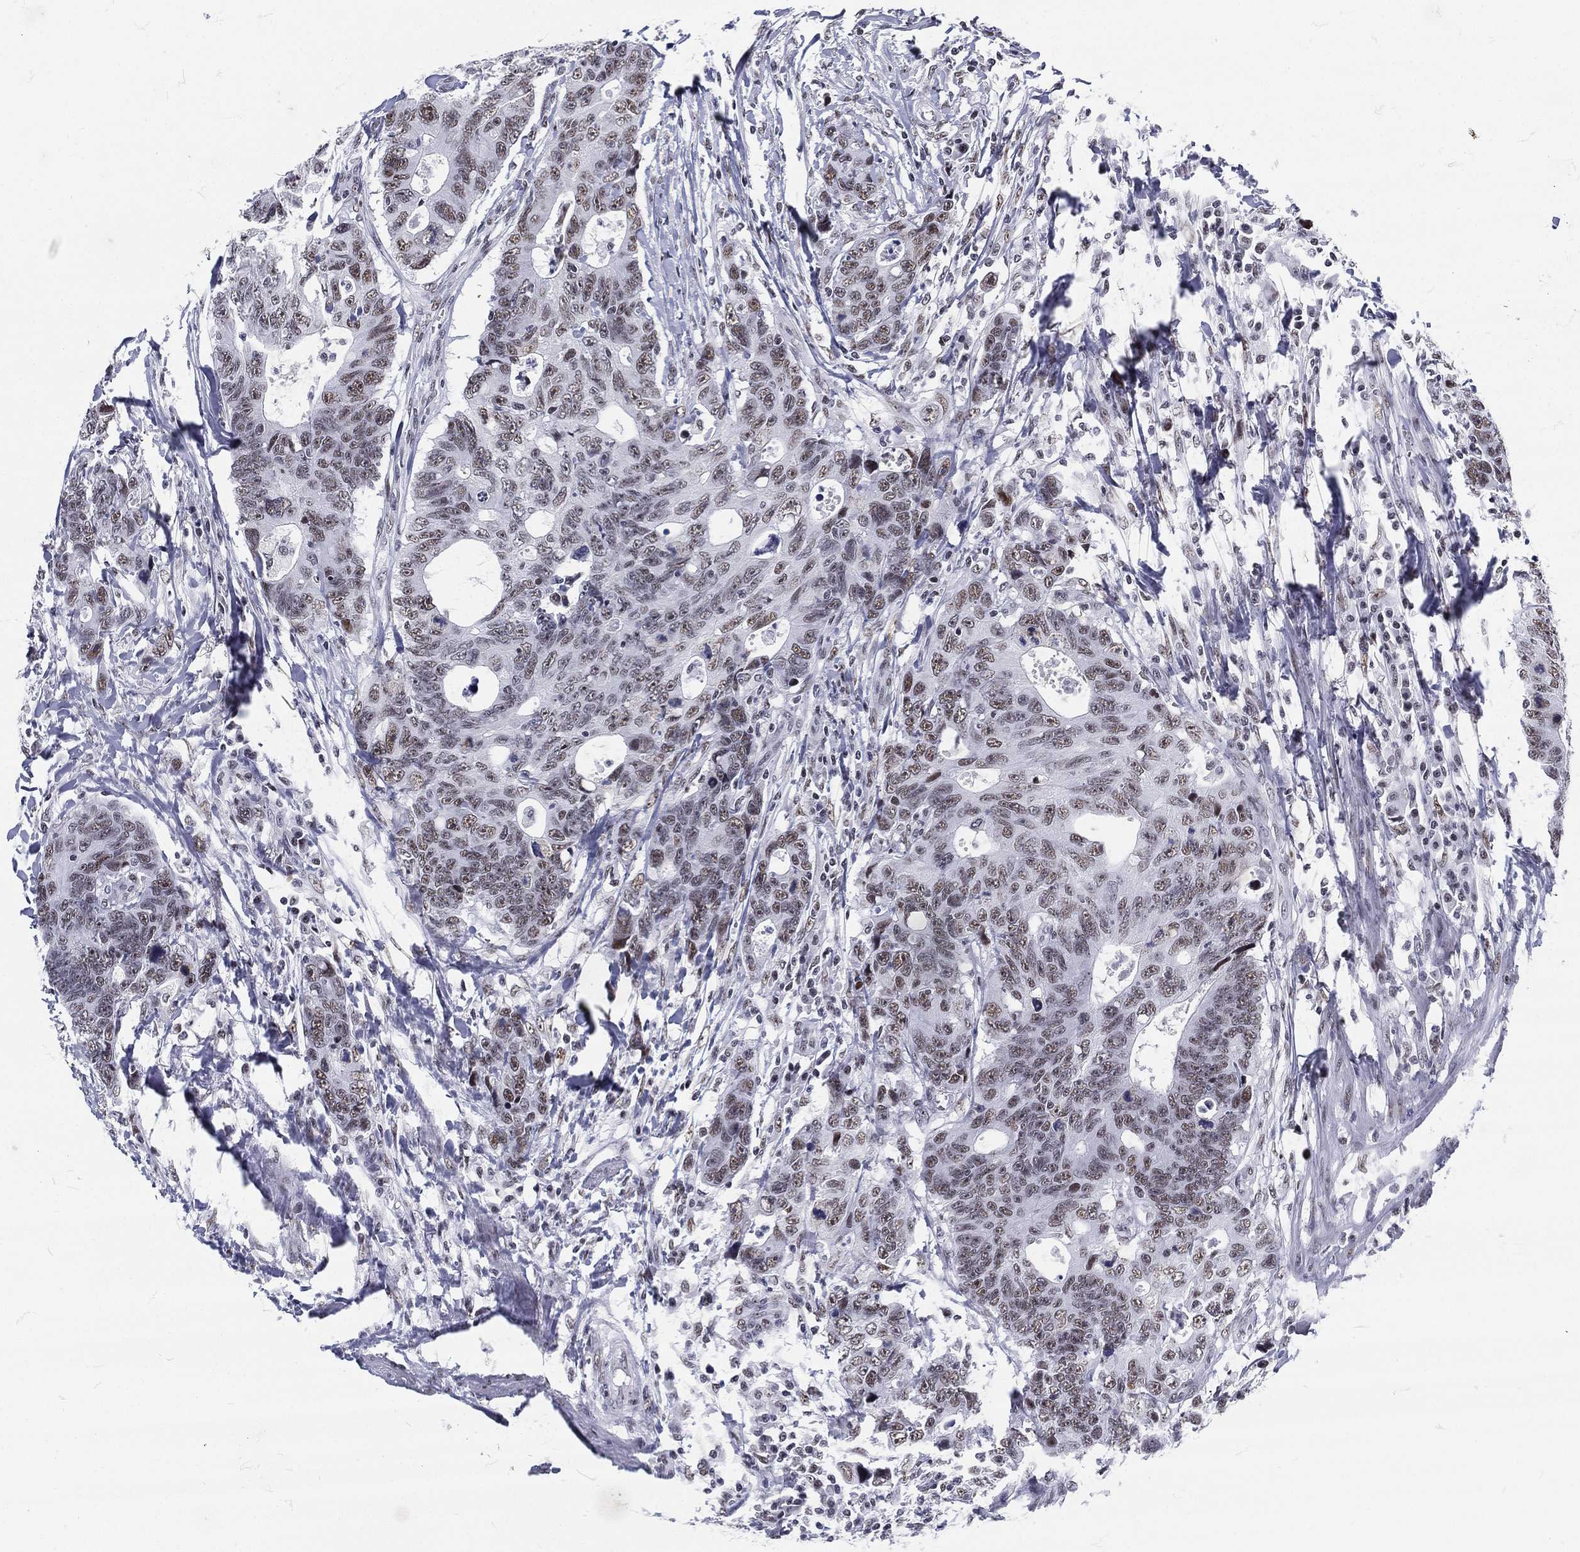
{"staining": {"intensity": "weak", "quantity": "25%-75%", "location": "nuclear"}, "tissue": "colorectal cancer", "cell_type": "Tumor cells", "image_type": "cancer", "snomed": [{"axis": "morphology", "description": "Adenocarcinoma, NOS"}, {"axis": "topography", "description": "Colon"}], "caption": "An image of colorectal cancer (adenocarcinoma) stained for a protein reveals weak nuclear brown staining in tumor cells. The staining is performed using DAB brown chromogen to label protein expression. The nuclei are counter-stained blue using hematoxylin.", "gene": "MAPK8IP1", "patient": {"sex": "female", "age": 77}}